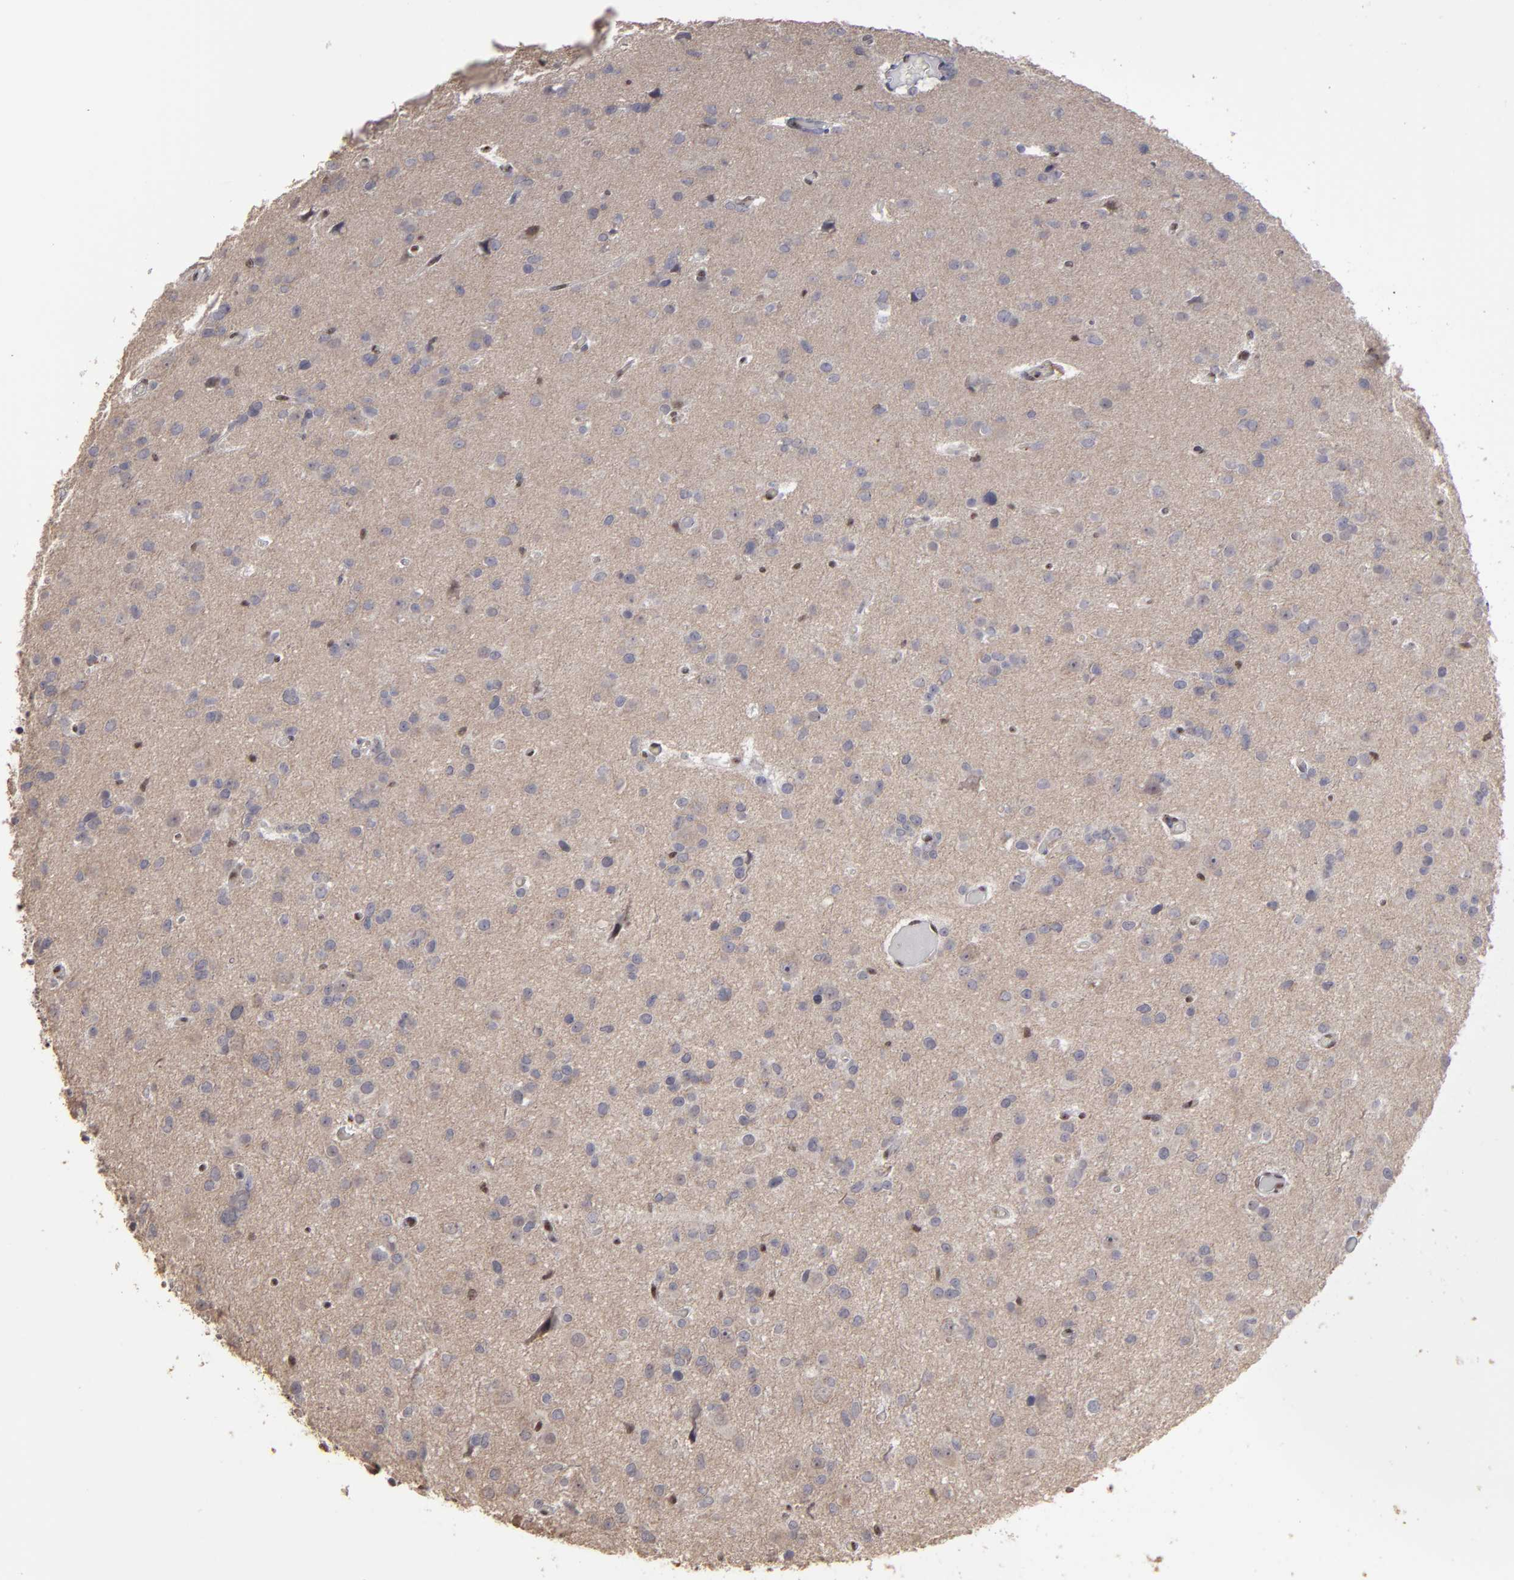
{"staining": {"intensity": "negative", "quantity": "none", "location": "none"}, "tissue": "glioma", "cell_type": "Tumor cells", "image_type": "cancer", "snomed": [{"axis": "morphology", "description": "Glioma, malignant, Low grade"}, {"axis": "topography", "description": "Brain"}], "caption": "Glioma stained for a protein using IHC shows no expression tumor cells.", "gene": "CD55", "patient": {"sex": "male", "age": 42}}